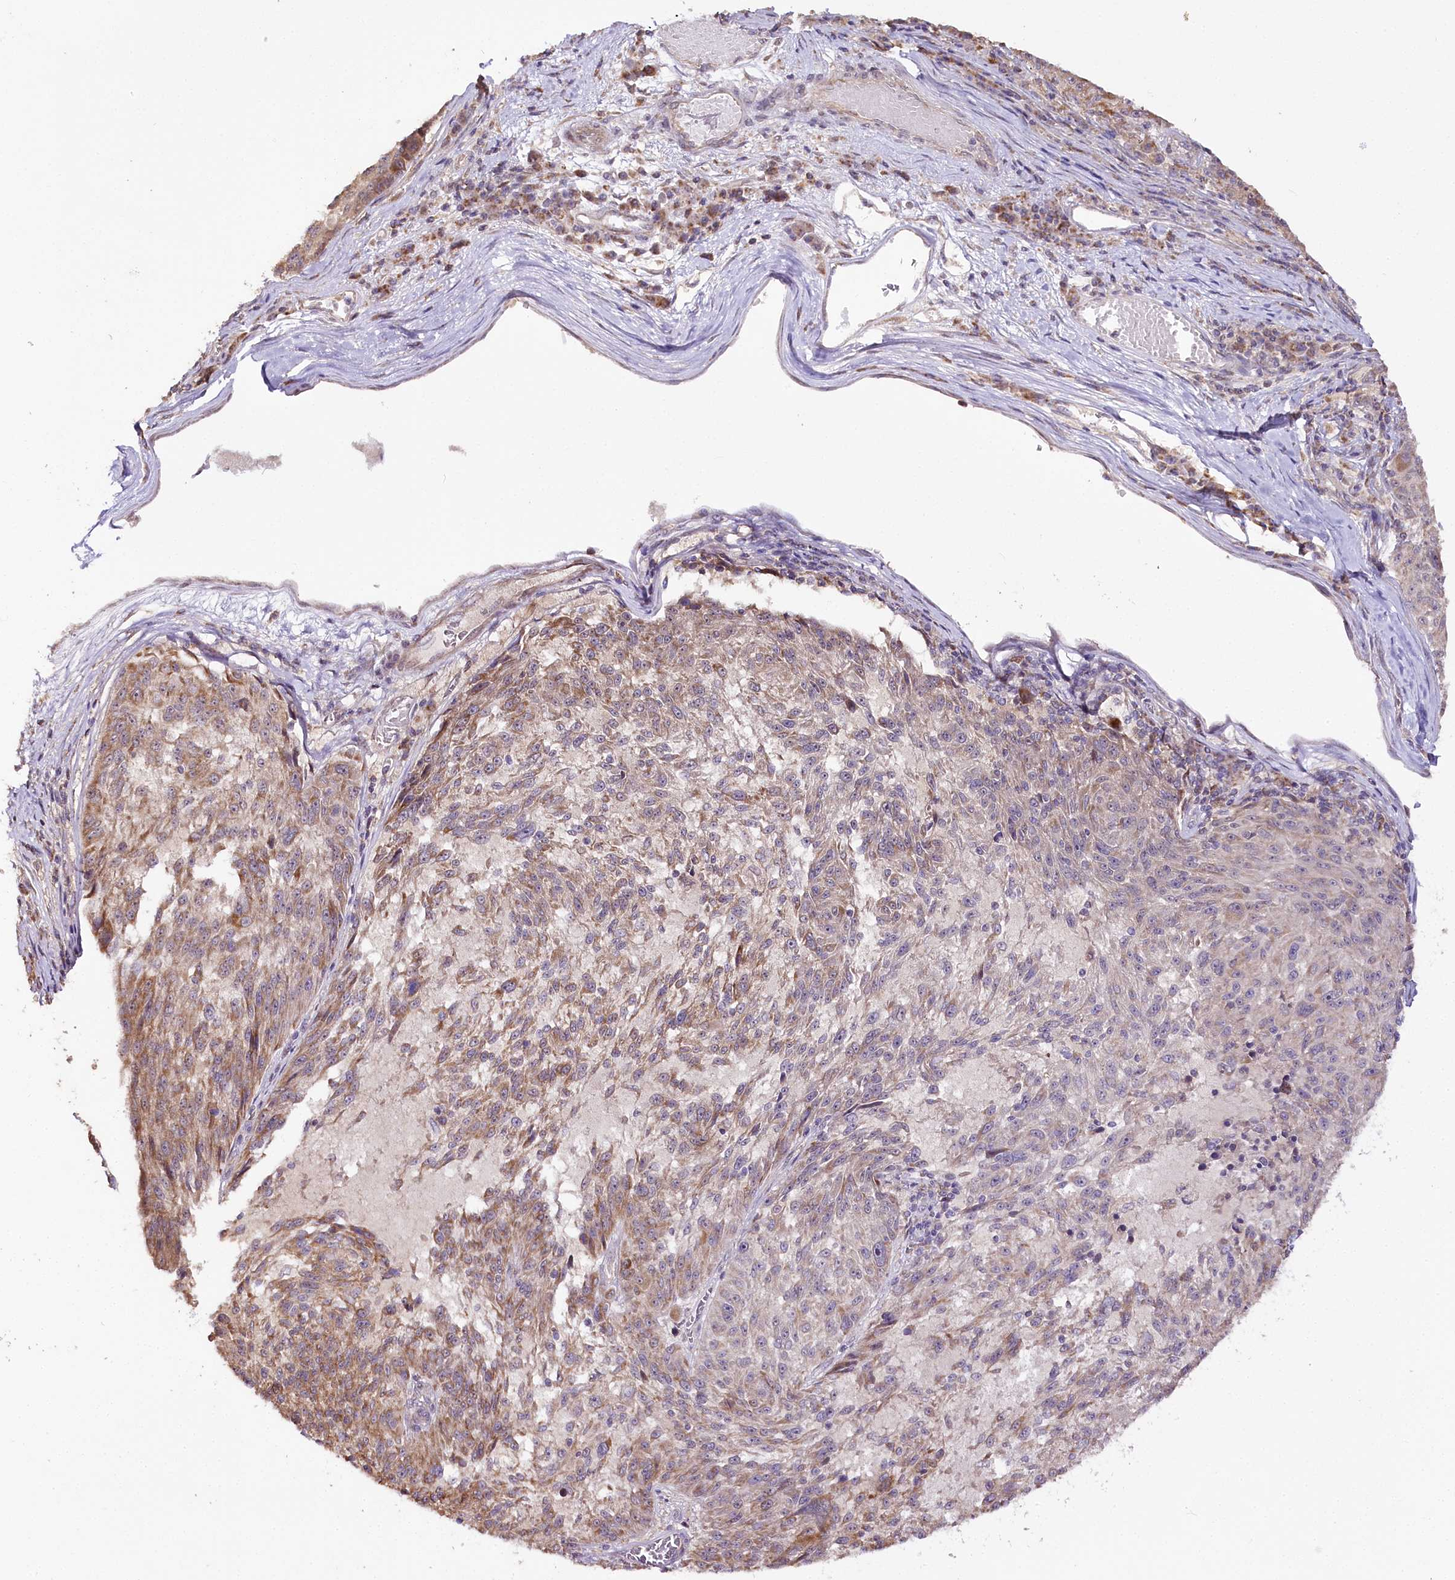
{"staining": {"intensity": "moderate", "quantity": "25%-75%", "location": "cytoplasmic/membranous"}, "tissue": "melanoma", "cell_type": "Tumor cells", "image_type": "cancer", "snomed": [{"axis": "morphology", "description": "Malignant melanoma, NOS"}, {"axis": "topography", "description": "Skin"}], "caption": "Immunohistochemical staining of human malignant melanoma exhibits medium levels of moderate cytoplasmic/membranous protein expression in about 25%-75% of tumor cells. The protein of interest is stained brown, and the nuclei are stained in blue (DAB IHC with brightfield microscopy, high magnification).", "gene": "ZNF226", "patient": {"sex": "male", "age": 53}}